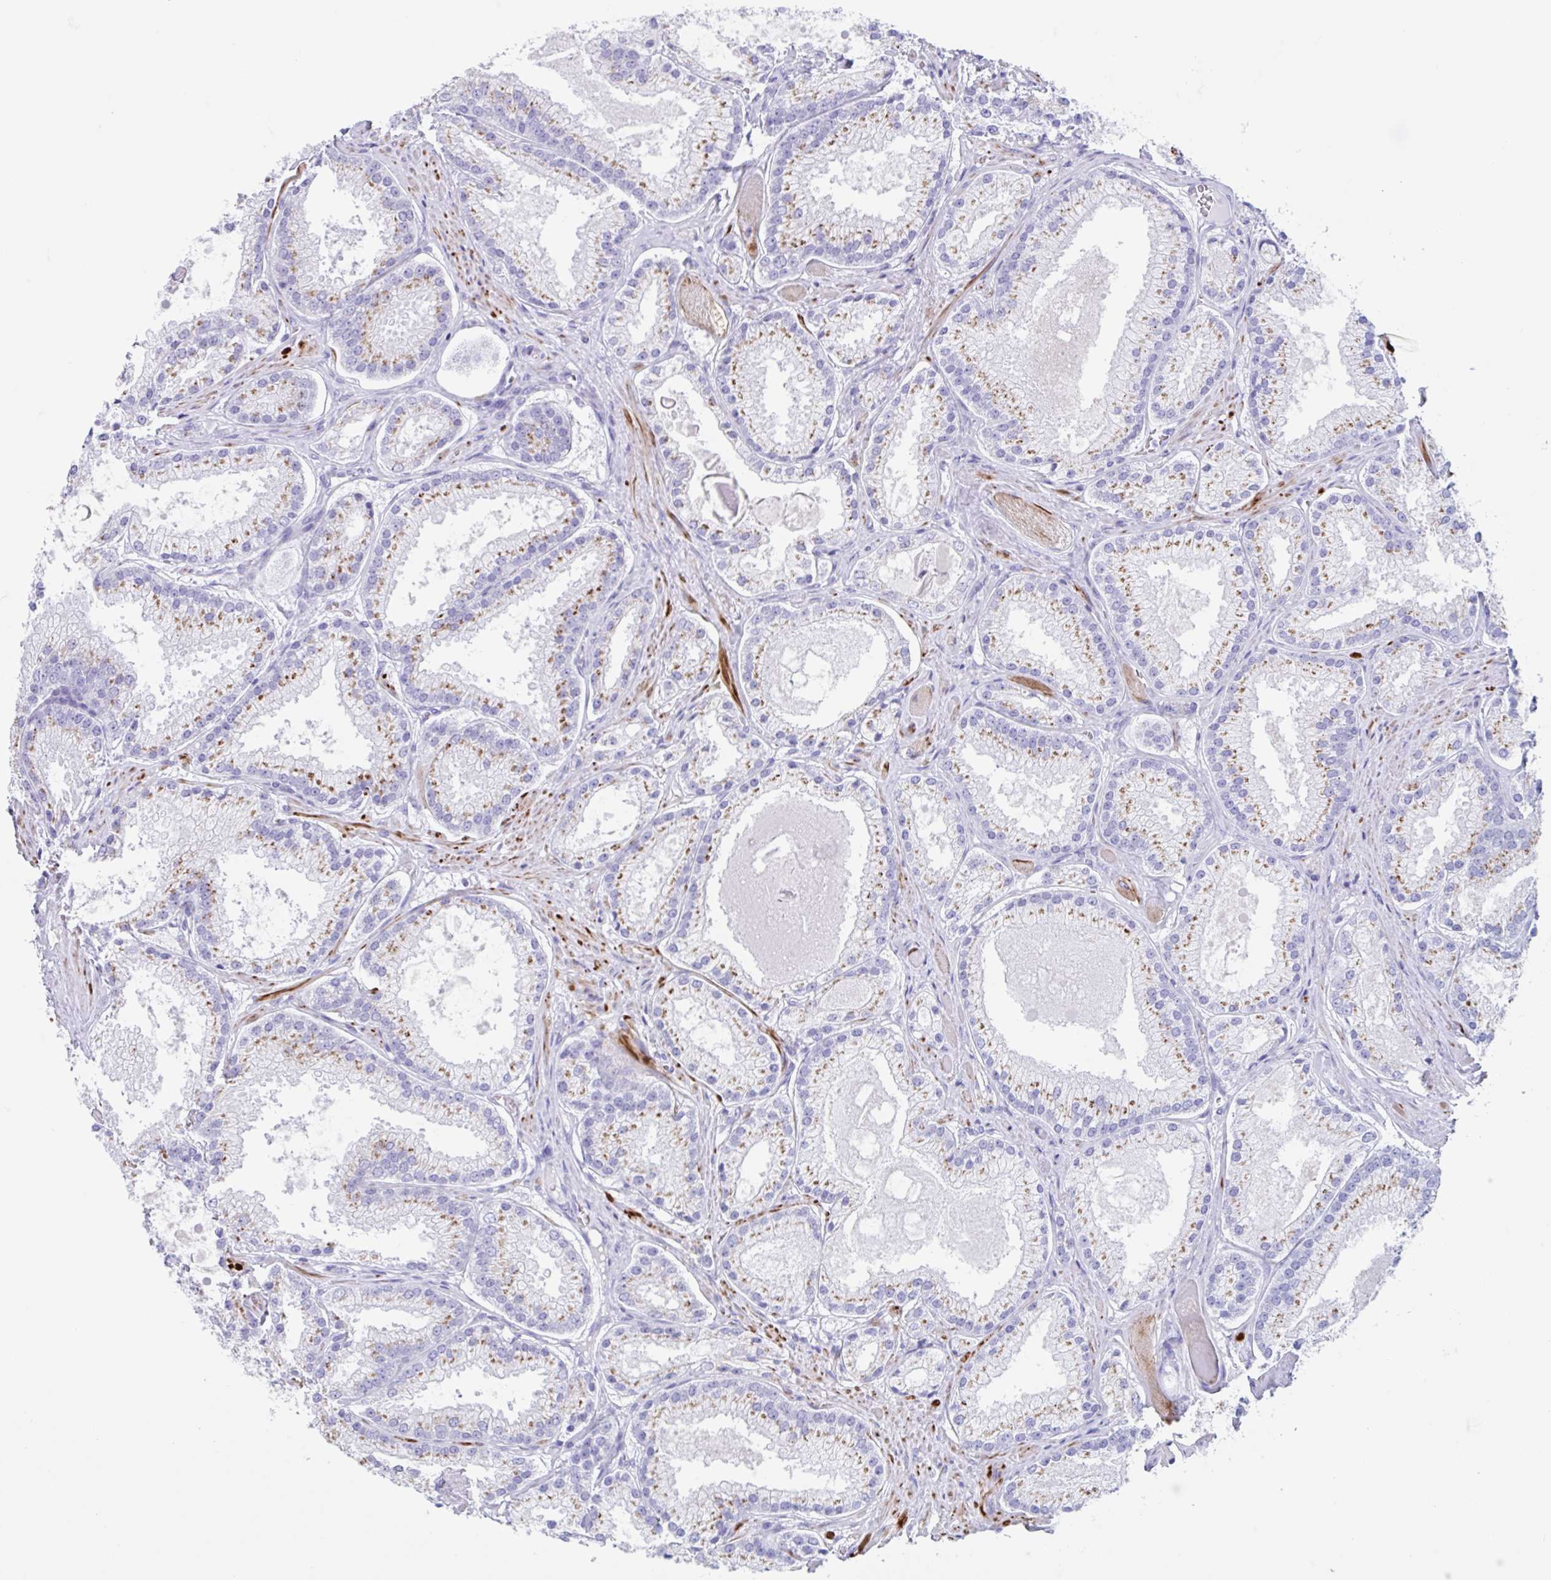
{"staining": {"intensity": "moderate", "quantity": ">75%", "location": "cytoplasmic/membranous"}, "tissue": "prostate cancer", "cell_type": "Tumor cells", "image_type": "cancer", "snomed": [{"axis": "morphology", "description": "Adenocarcinoma, High grade"}, {"axis": "topography", "description": "Prostate"}], "caption": "A medium amount of moderate cytoplasmic/membranous positivity is appreciated in approximately >75% of tumor cells in prostate cancer tissue.", "gene": "CPTP", "patient": {"sex": "male", "age": 68}}